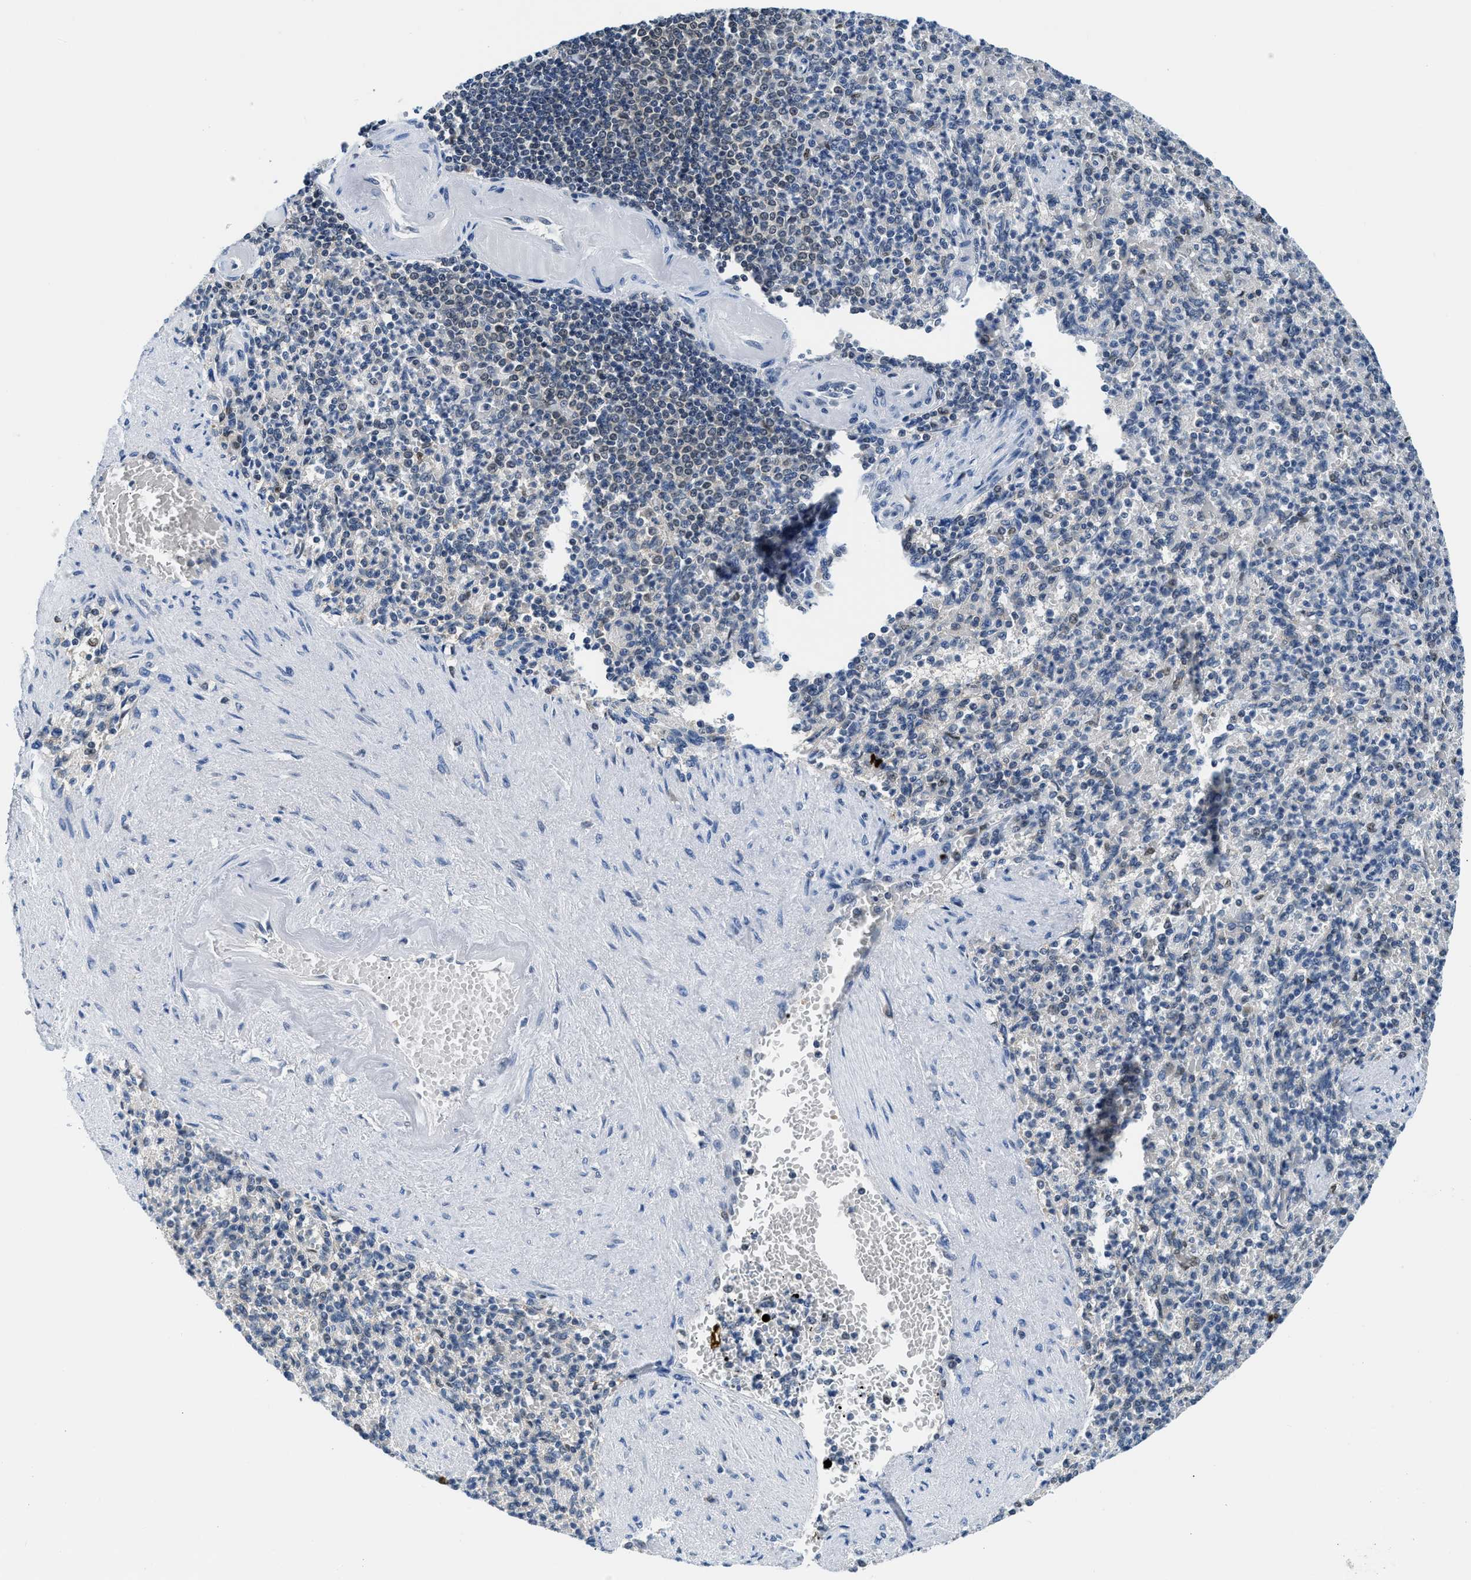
{"staining": {"intensity": "weak", "quantity": "25%-75%", "location": "nuclear"}, "tissue": "spleen", "cell_type": "Cells in red pulp", "image_type": "normal", "snomed": [{"axis": "morphology", "description": "Normal tissue, NOS"}, {"axis": "topography", "description": "Spleen"}], "caption": "DAB (3,3'-diaminobenzidine) immunohistochemical staining of normal spleen reveals weak nuclear protein staining in approximately 25%-75% of cells in red pulp.", "gene": "ALX1", "patient": {"sex": "female", "age": 74}}